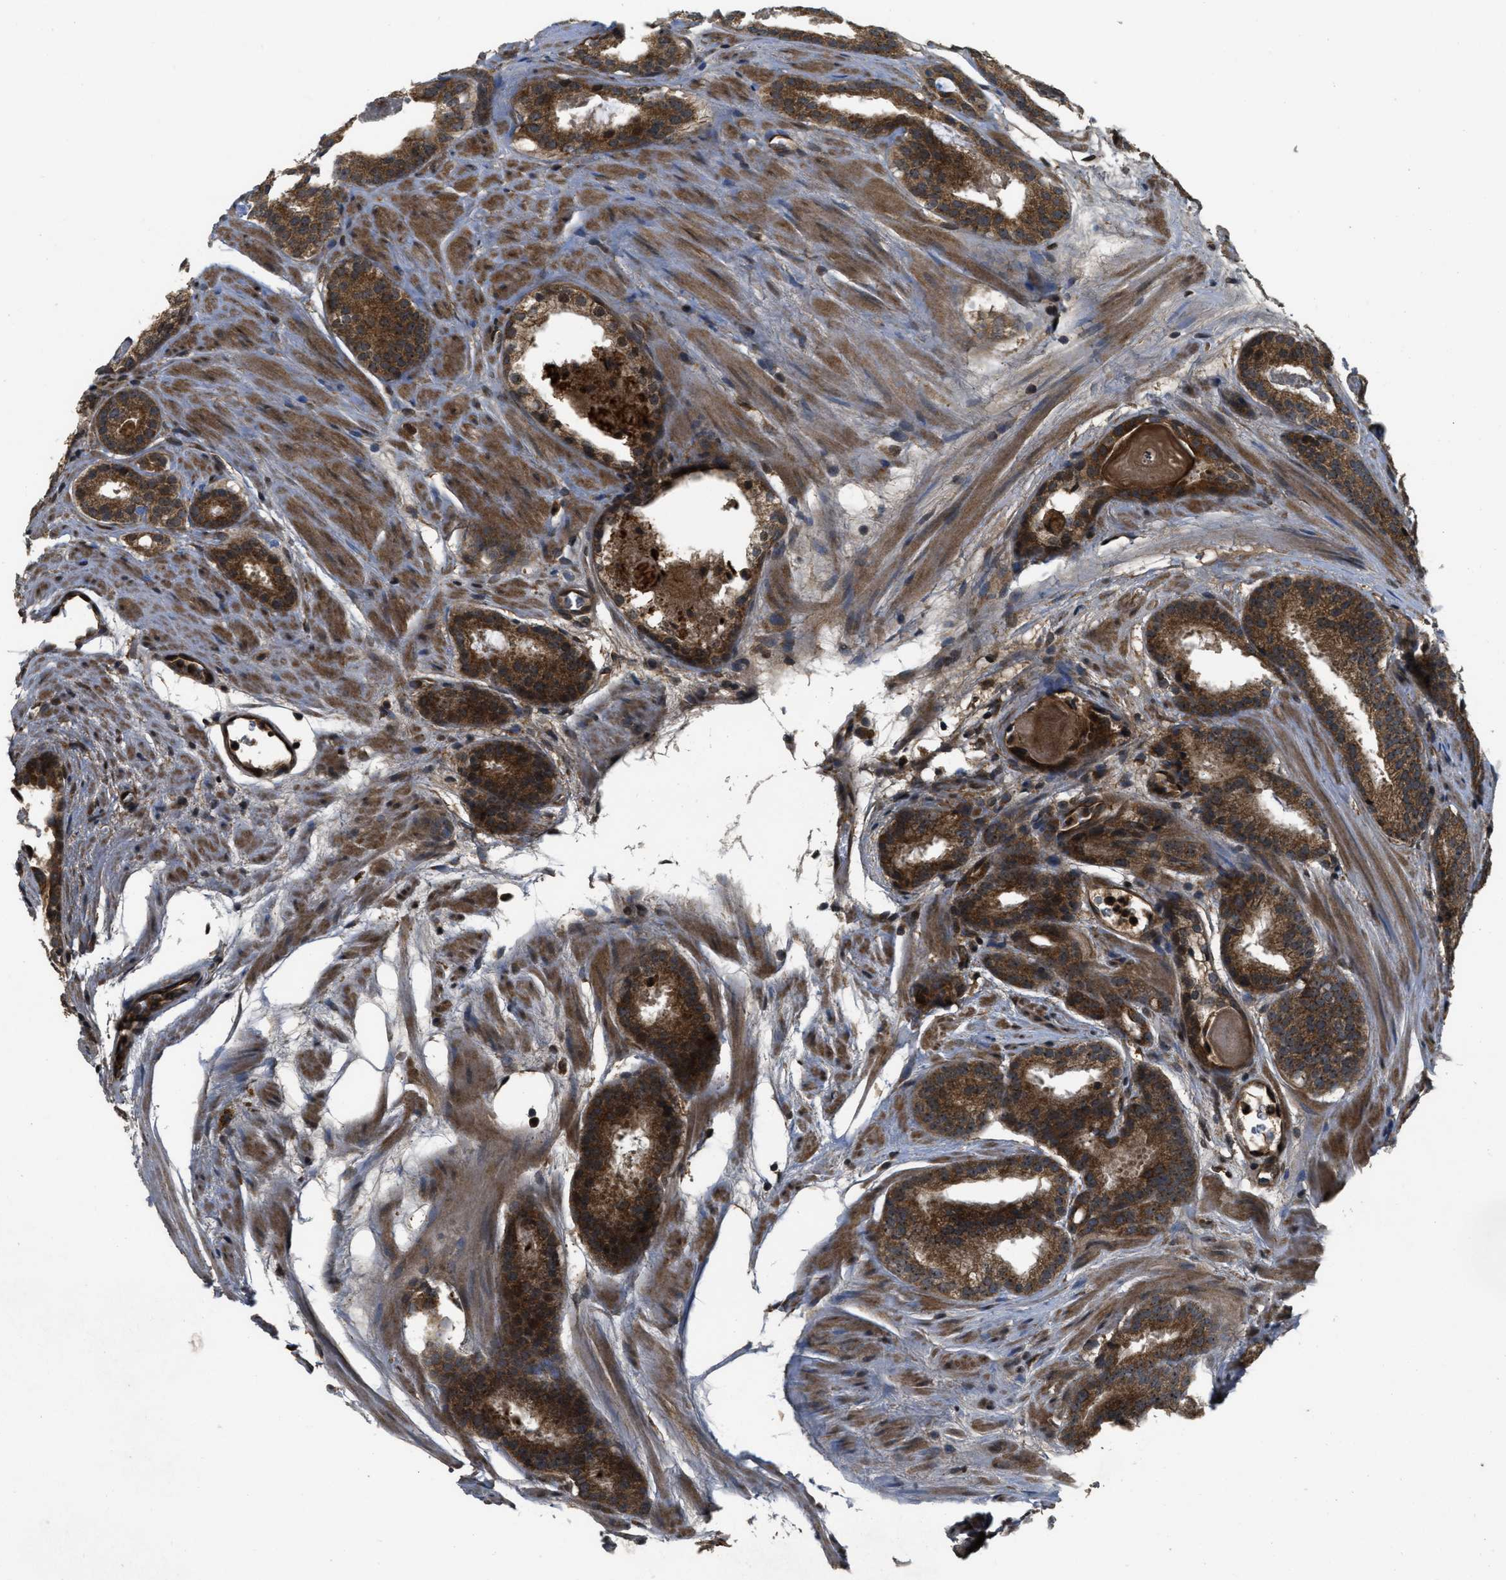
{"staining": {"intensity": "moderate", "quantity": ">75%", "location": "cytoplasmic/membranous,nuclear"}, "tissue": "prostate cancer", "cell_type": "Tumor cells", "image_type": "cancer", "snomed": [{"axis": "morphology", "description": "Adenocarcinoma, Low grade"}, {"axis": "topography", "description": "Prostate"}], "caption": "Protein staining by immunohistochemistry (IHC) shows moderate cytoplasmic/membranous and nuclear staining in approximately >75% of tumor cells in prostate cancer. Using DAB (brown) and hematoxylin (blue) stains, captured at high magnification using brightfield microscopy.", "gene": "SPTLC1", "patient": {"sex": "male", "age": 69}}